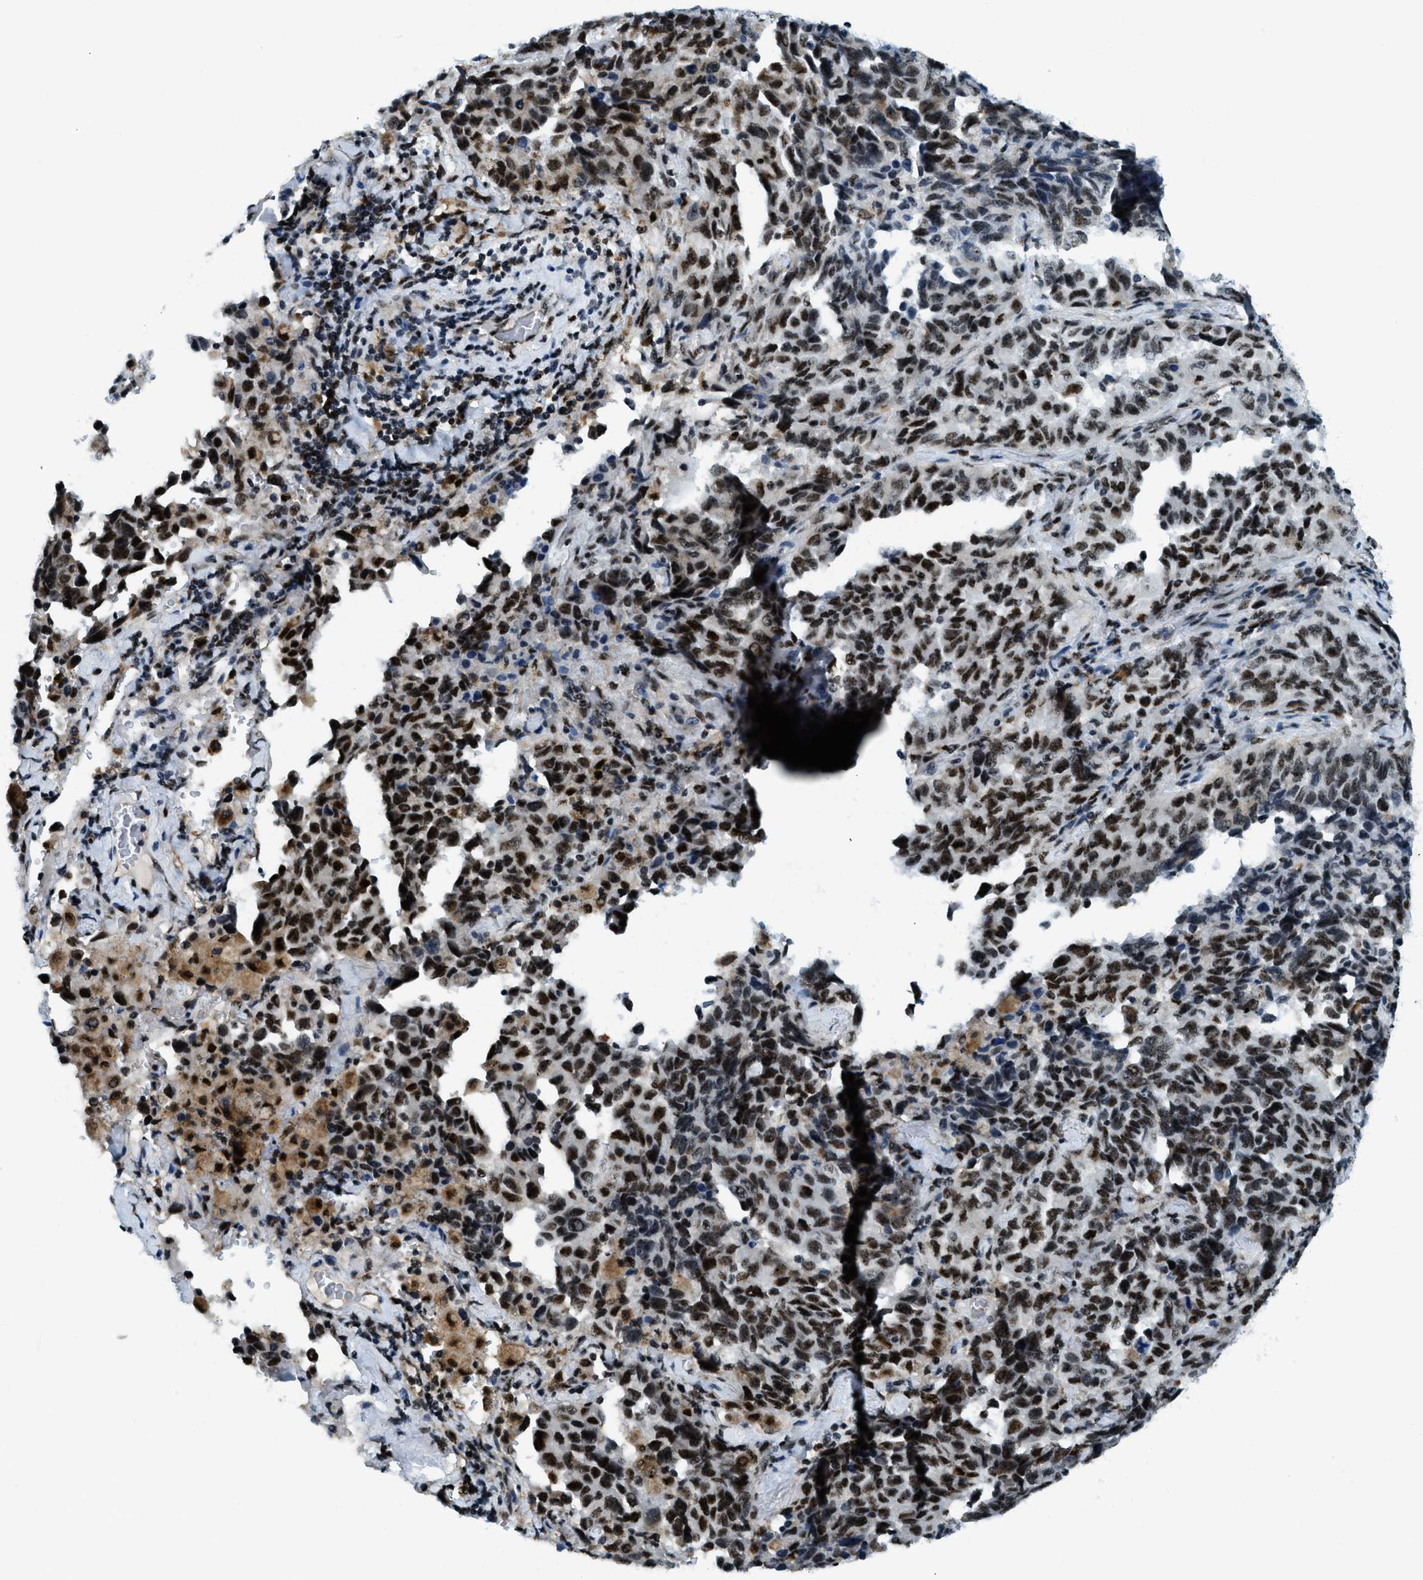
{"staining": {"intensity": "strong", "quantity": ">75%", "location": "nuclear"}, "tissue": "lung cancer", "cell_type": "Tumor cells", "image_type": "cancer", "snomed": [{"axis": "morphology", "description": "Adenocarcinoma, NOS"}, {"axis": "topography", "description": "Lung"}], "caption": "Brown immunohistochemical staining in human lung cancer demonstrates strong nuclear positivity in approximately >75% of tumor cells.", "gene": "SP100", "patient": {"sex": "female", "age": 51}}